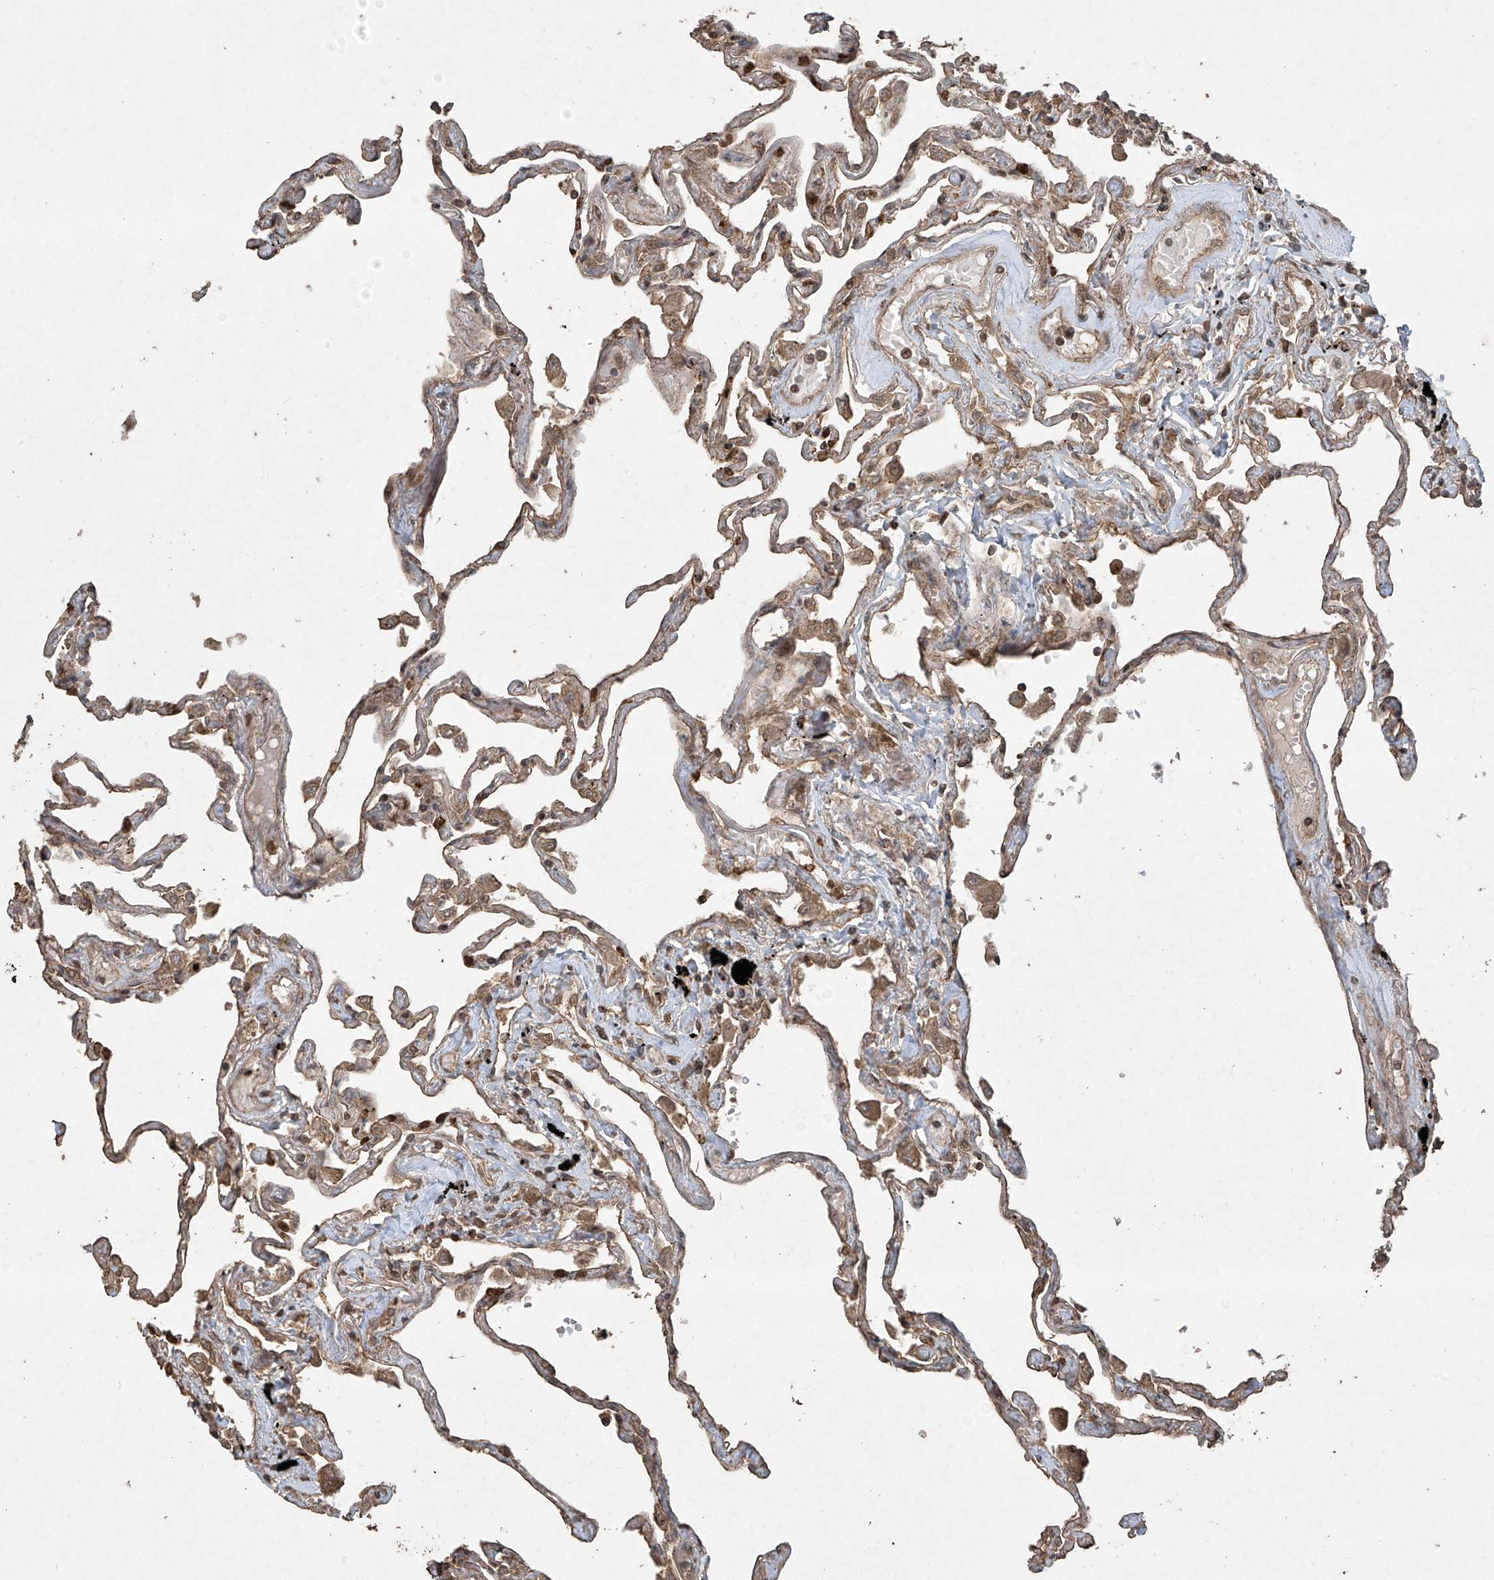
{"staining": {"intensity": "moderate", "quantity": ">75%", "location": "cytoplasmic/membranous"}, "tissue": "lung", "cell_type": "Alveolar cells", "image_type": "normal", "snomed": [{"axis": "morphology", "description": "Normal tissue, NOS"}, {"axis": "topography", "description": "Lung"}], "caption": "Moderate cytoplasmic/membranous expression for a protein is appreciated in approximately >75% of alveolar cells of benign lung using immunohistochemistry (IHC).", "gene": "PGPEP1", "patient": {"sex": "female", "age": 67}}